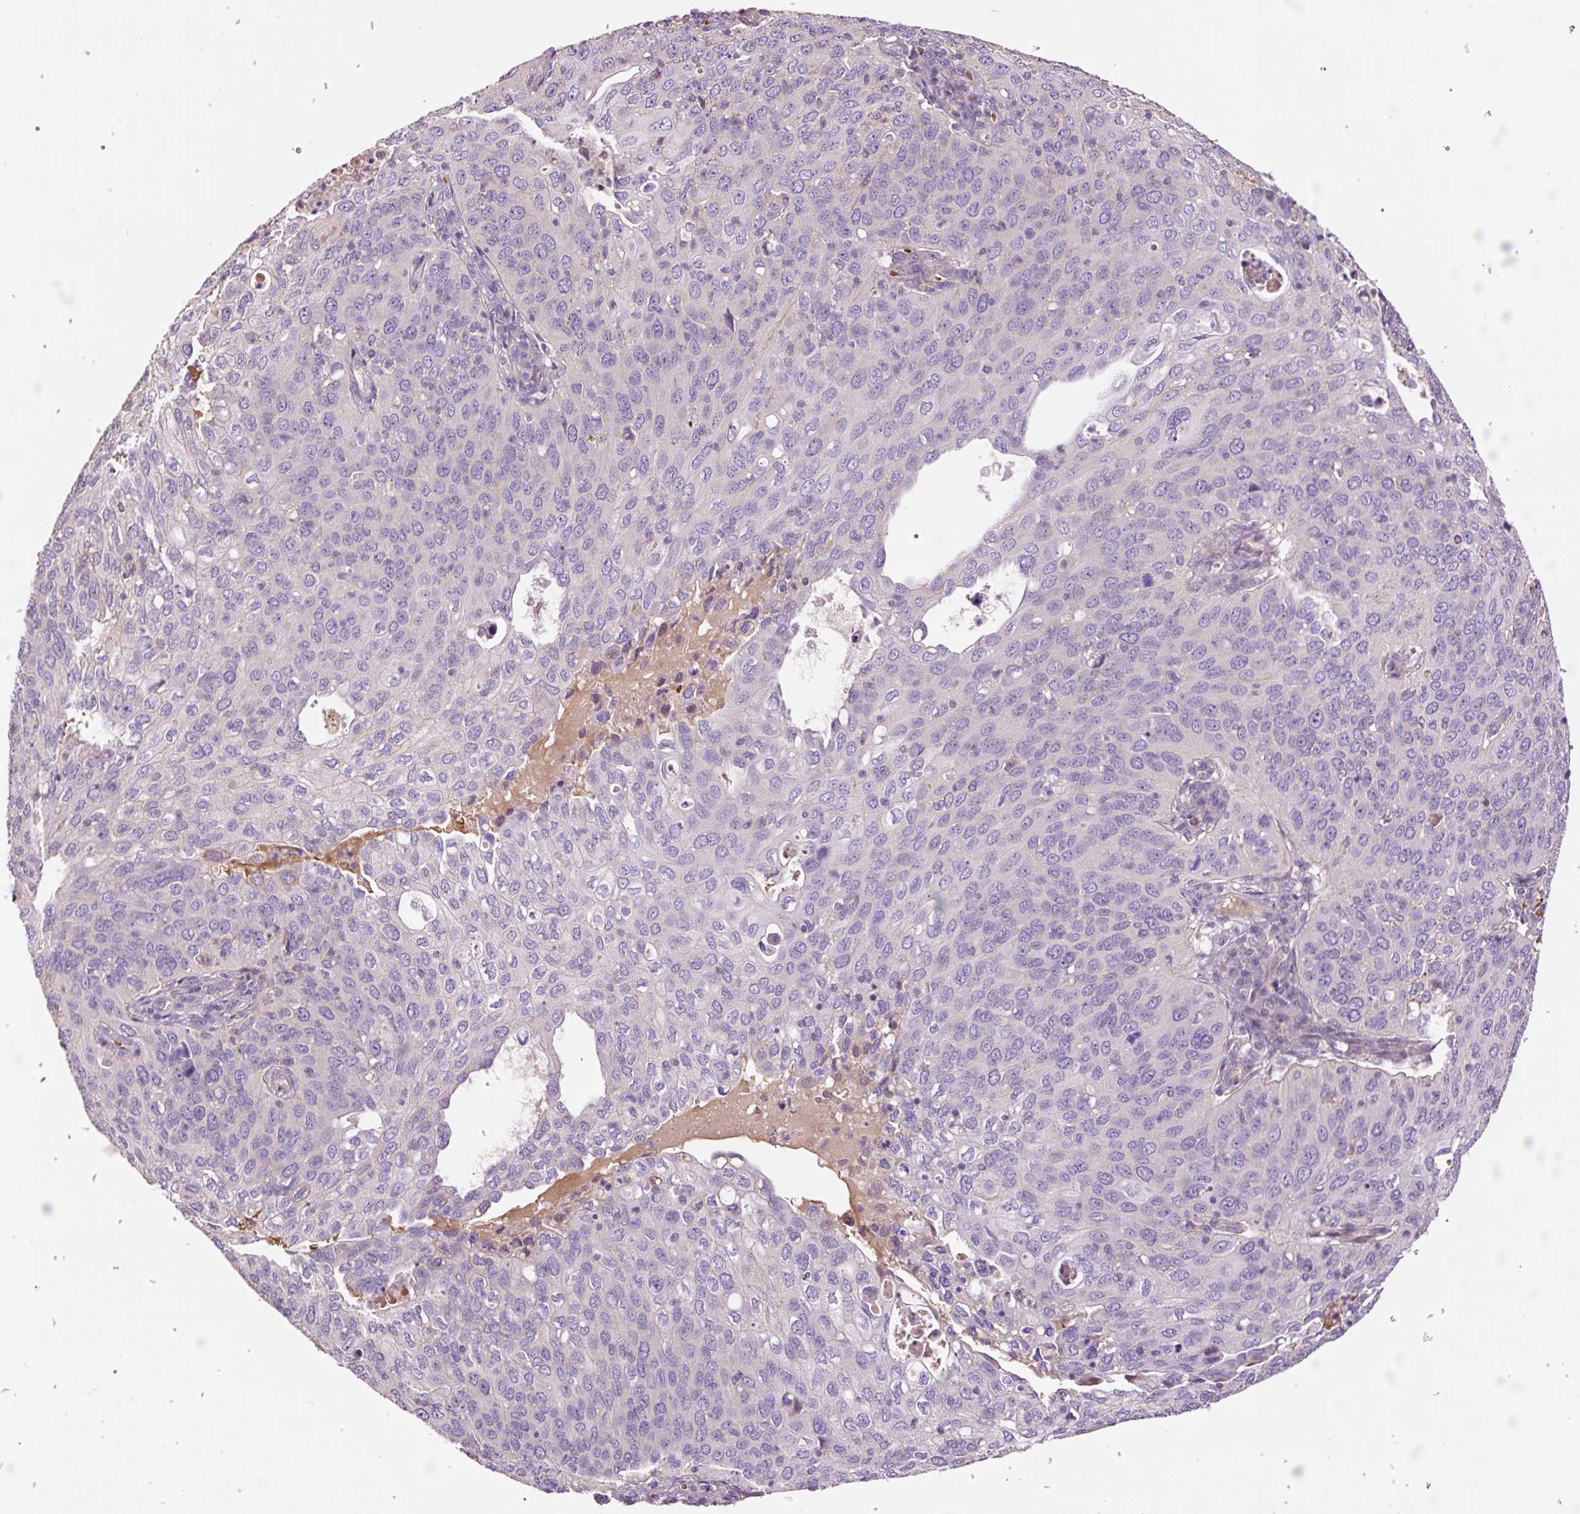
{"staining": {"intensity": "negative", "quantity": "none", "location": "none"}, "tissue": "cervical cancer", "cell_type": "Tumor cells", "image_type": "cancer", "snomed": [{"axis": "morphology", "description": "Squamous cell carcinoma, NOS"}, {"axis": "topography", "description": "Cervix"}], "caption": "The micrograph exhibits no staining of tumor cells in cervical cancer.", "gene": "TMEM235", "patient": {"sex": "female", "age": 36}}